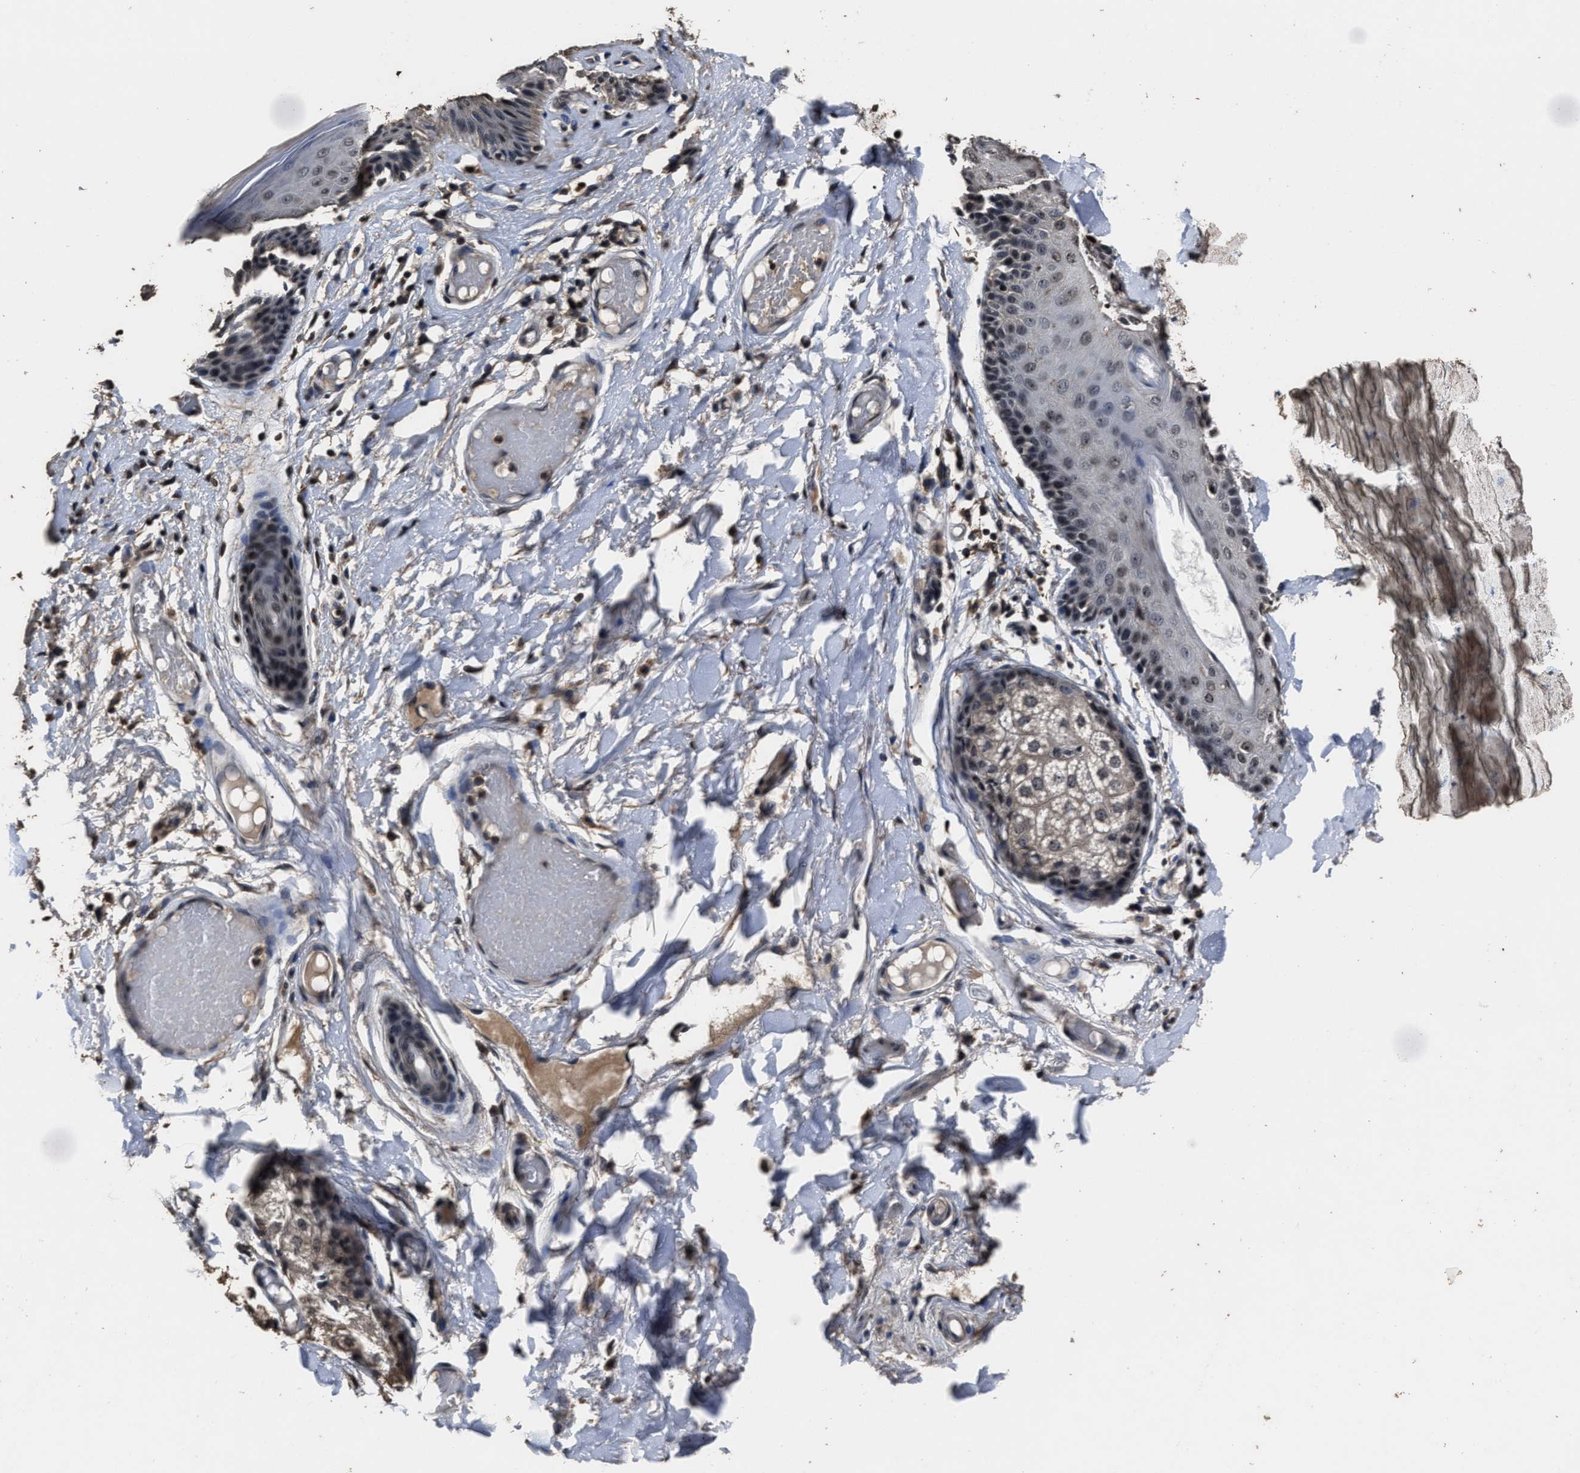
{"staining": {"intensity": "strong", "quantity": "<25%", "location": "cytoplasmic/membranous"}, "tissue": "skin", "cell_type": "Epidermal cells", "image_type": "normal", "snomed": [{"axis": "morphology", "description": "Normal tissue, NOS"}, {"axis": "topography", "description": "Vulva"}], "caption": "The micrograph demonstrates immunohistochemical staining of benign skin. There is strong cytoplasmic/membranous expression is identified in approximately <25% of epidermal cells. (Stains: DAB (3,3'-diaminobenzidine) in brown, nuclei in blue, Microscopy: brightfield microscopy at high magnification).", "gene": "RSBN1L", "patient": {"sex": "female", "age": 73}}